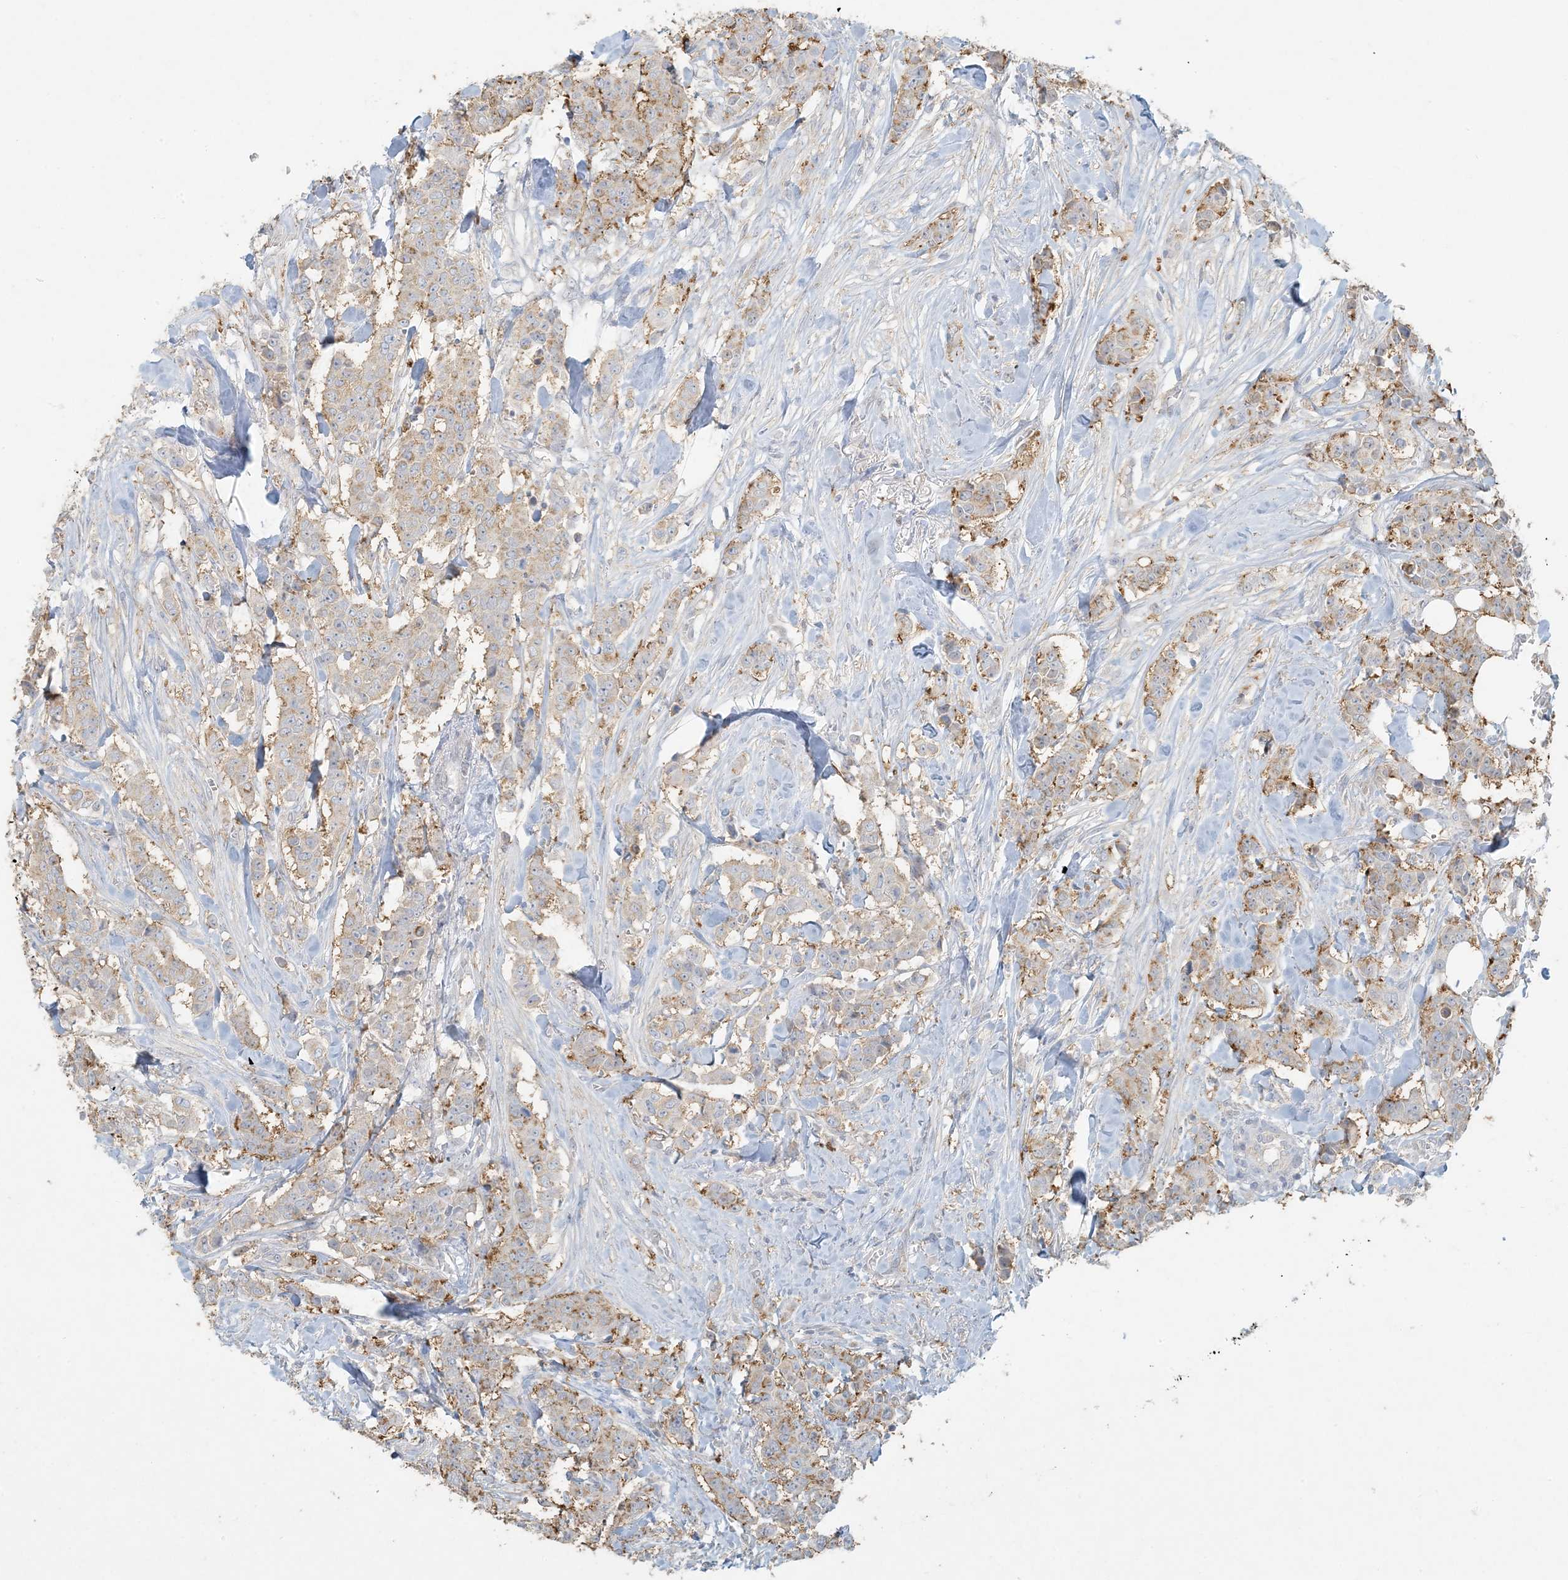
{"staining": {"intensity": "moderate", "quantity": "25%-75%", "location": "cytoplasmic/membranous"}, "tissue": "breast cancer", "cell_type": "Tumor cells", "image_type": "cancer", "snomed": [{"axis": "morphology", "description": "Duct carcinoma"}, {"axis": "topography", "description": "Breast"}], "caption": "Immunohistochemistry (DAB) staining of human breast intraductal carcinoma displays moderate cytoplasmic/membranous protein staining in about 25%-75% of tumor cells. (DAB (3,3'-diaminobenzidine) IHC, brown staining for protein, blue staining for nuclei).", "gene": "HACL1", "patient": {"sex": "female", "age": 40}}